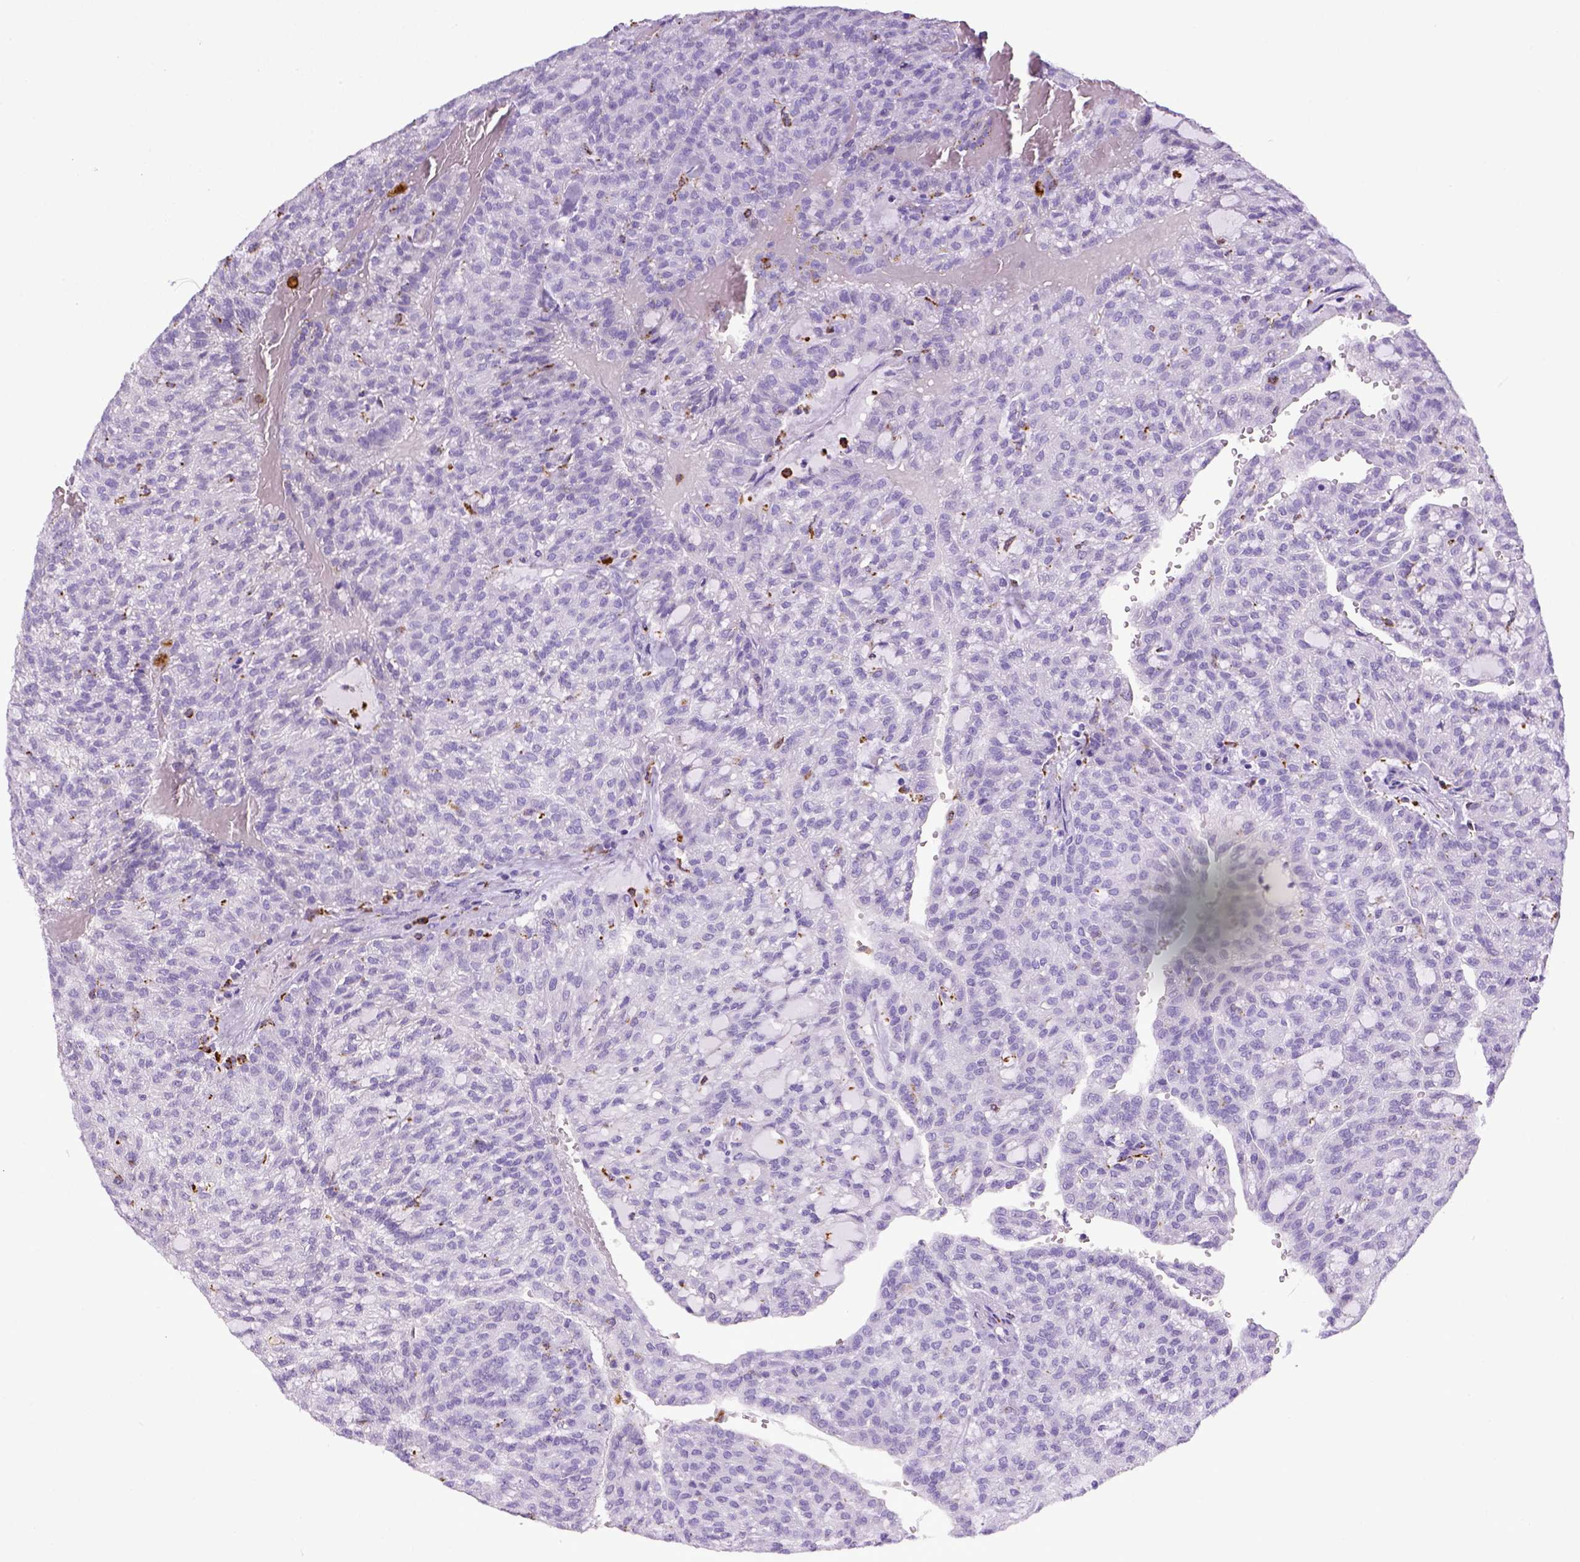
{"staining": {"intensity": "negative", "quantity": "none", "location": "none"}, "tissue": "renal cancer", "cell_type": "Tumor cells", "image_type": "cancer", "snomed": [{"axis": "morphology", "description": "Adenocarcinoma, NOS"}, {"axis": "topography", "description": "Kidney"}], "caption": "Adenocarcinoma (renal) was stained to show a protein in brown. There is no significant positivity in tumor cells.", "gene": "CD68", "patient": {"sex": "male", "age": 63}}